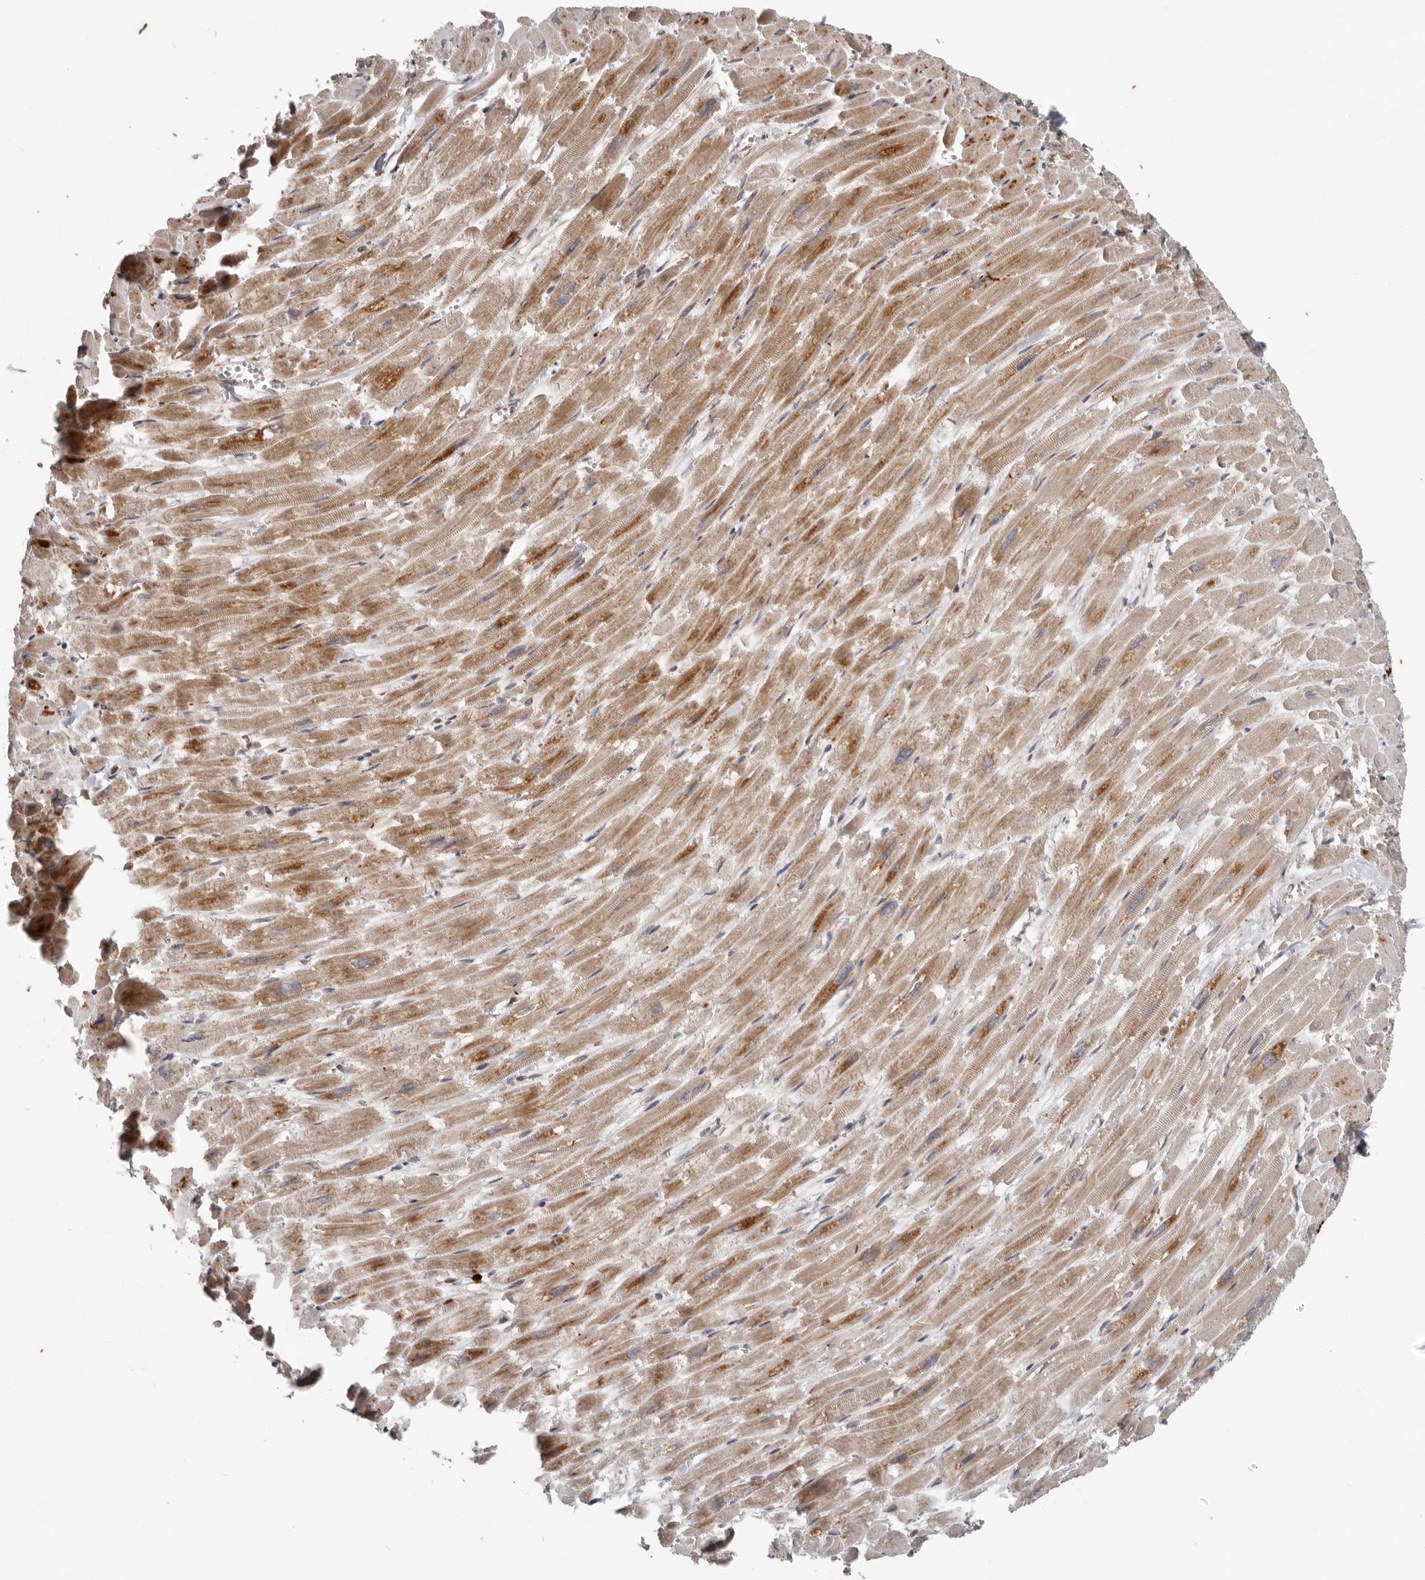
{"staining": {"intensity": "moderate", "quantity": ">75%", "location": "cytoplasmic/membranous"}, "tissue": "heart muscle", "cell_type": "Cardiomyocytes", "image_type": "normal", "snomed": [{"axis": "morphology", "description": "Normal tissue, NOS"}, {"axis": "topography", "description": "Heart"}], "caption": "Protein expression analysis of normal heart muscle exhibits moderate cytoplasmic/membranous expression in about >75% of cardiomyocytes.", "gene": "MRPS10", "patient": {"sex": "male", "age": 54}}